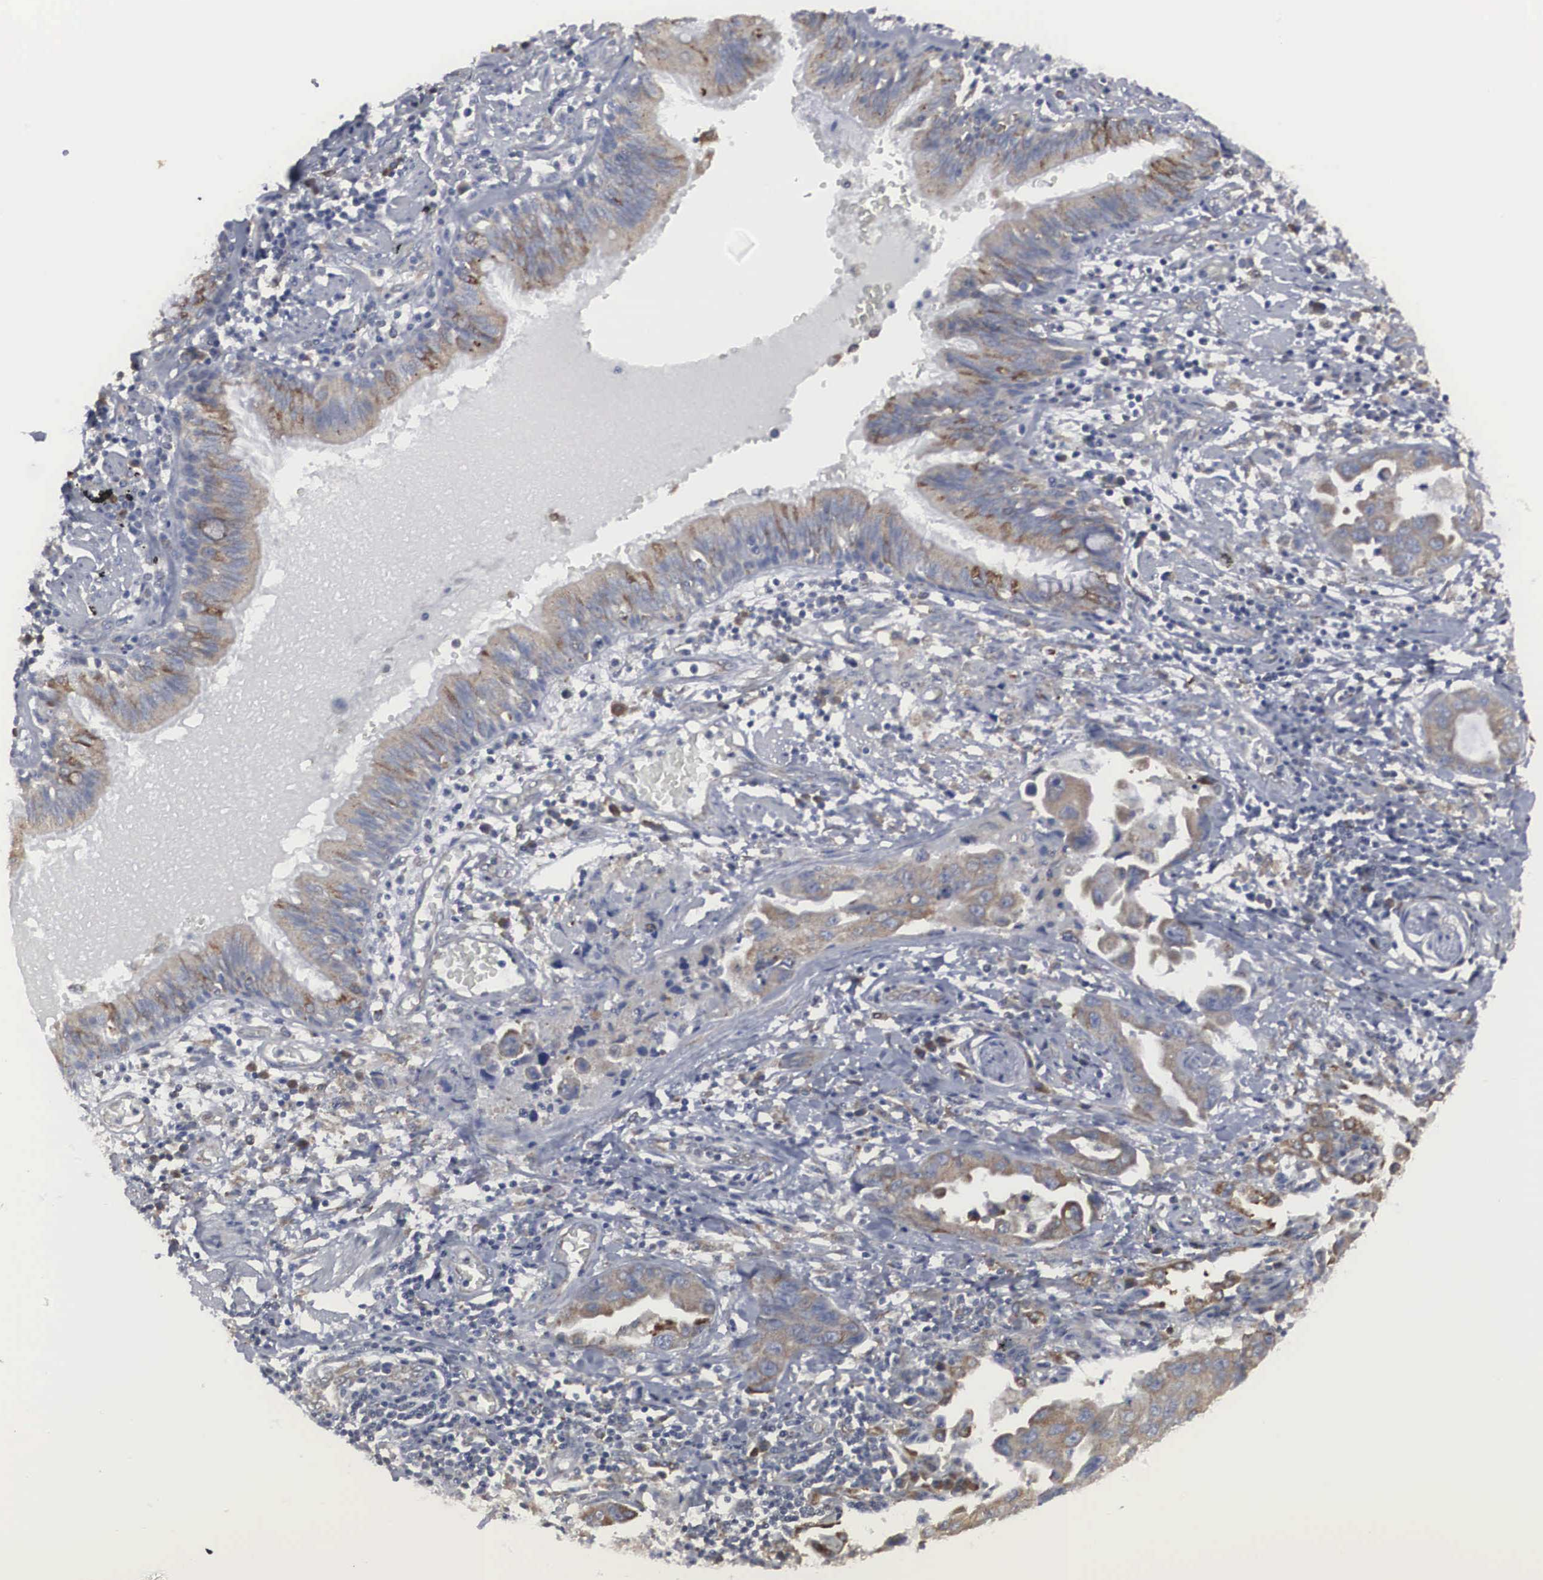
{"staining": {"intensity": "moderate", "quantity": "25%-75%", "location": "cytoplasmic/membranous"}, "tissue": "lung cancer", "cell_type": "Tumor cells", "image_type": "cancer", "snomed": [{"axis": "morphology", "description": "Adenocarcinoma, NOS"}, {"axis": "topography", "description": "Lung"}], "caption": "Lung adenocarcinoma stained with a protein marker exhibits moderate staining in tumor cells.", "gene": "MIA2", "patient": {"sex": "male", "age": 64}}